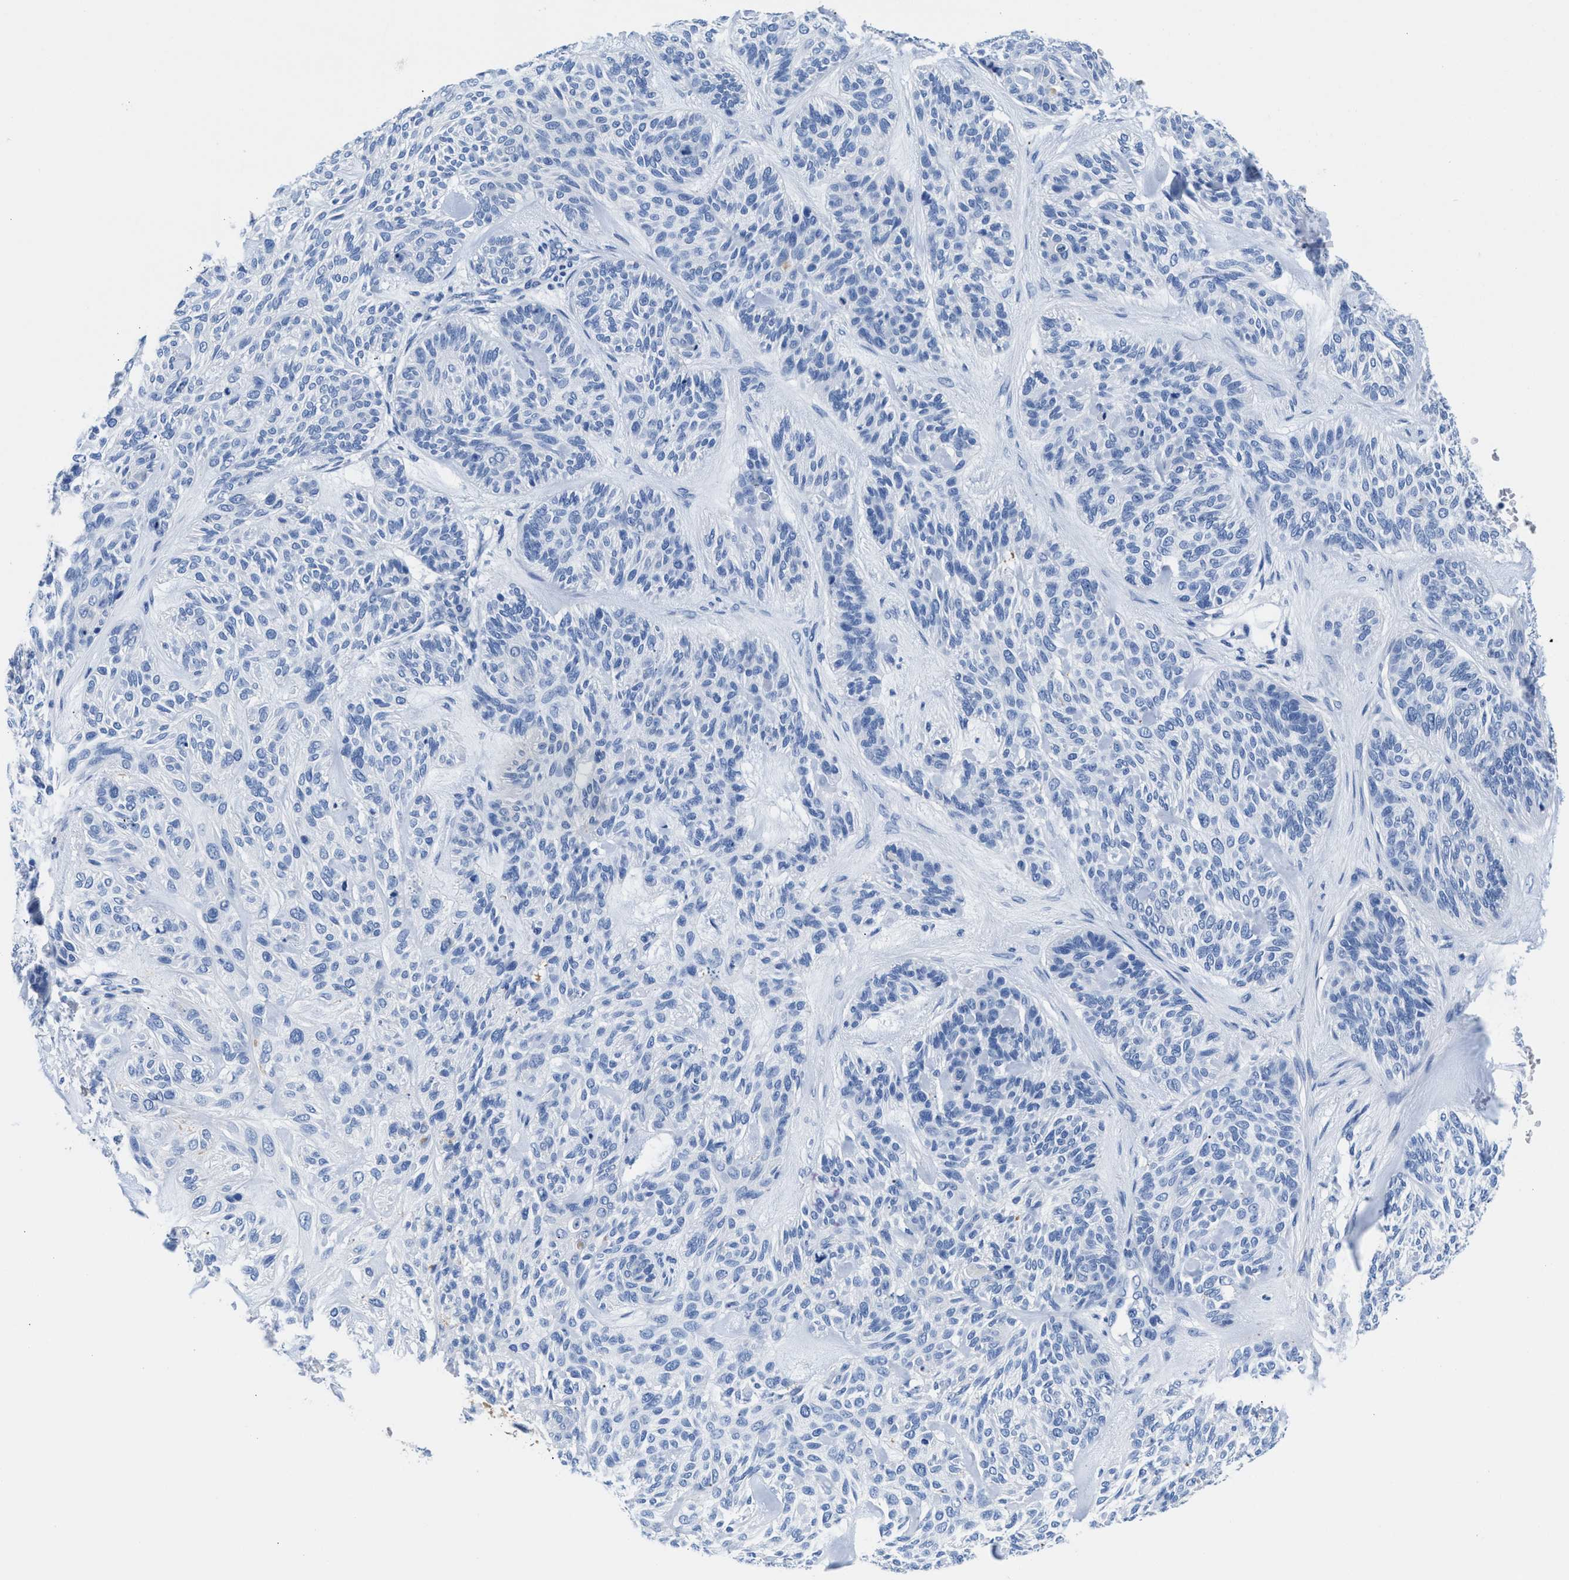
{"staining": {"intensity": "negative", "quantity": "none", "location": "none"}, "tissue": "skin cancer", "cell_type": "Tumor cells", "image_type": "cancer", "snomed": [{"axis": "morphology", "description": "Basal cell carcinoma"}, {"axis": "topography", "description": "Skin"}], "caption": "The immunohistochemistry (IHC) micrograph has no significant positivity in tumor cells of skin basal cell carcinoma tissue.", "gene": "SLFN13", "patient": {"sex": "male", "age": 55}}